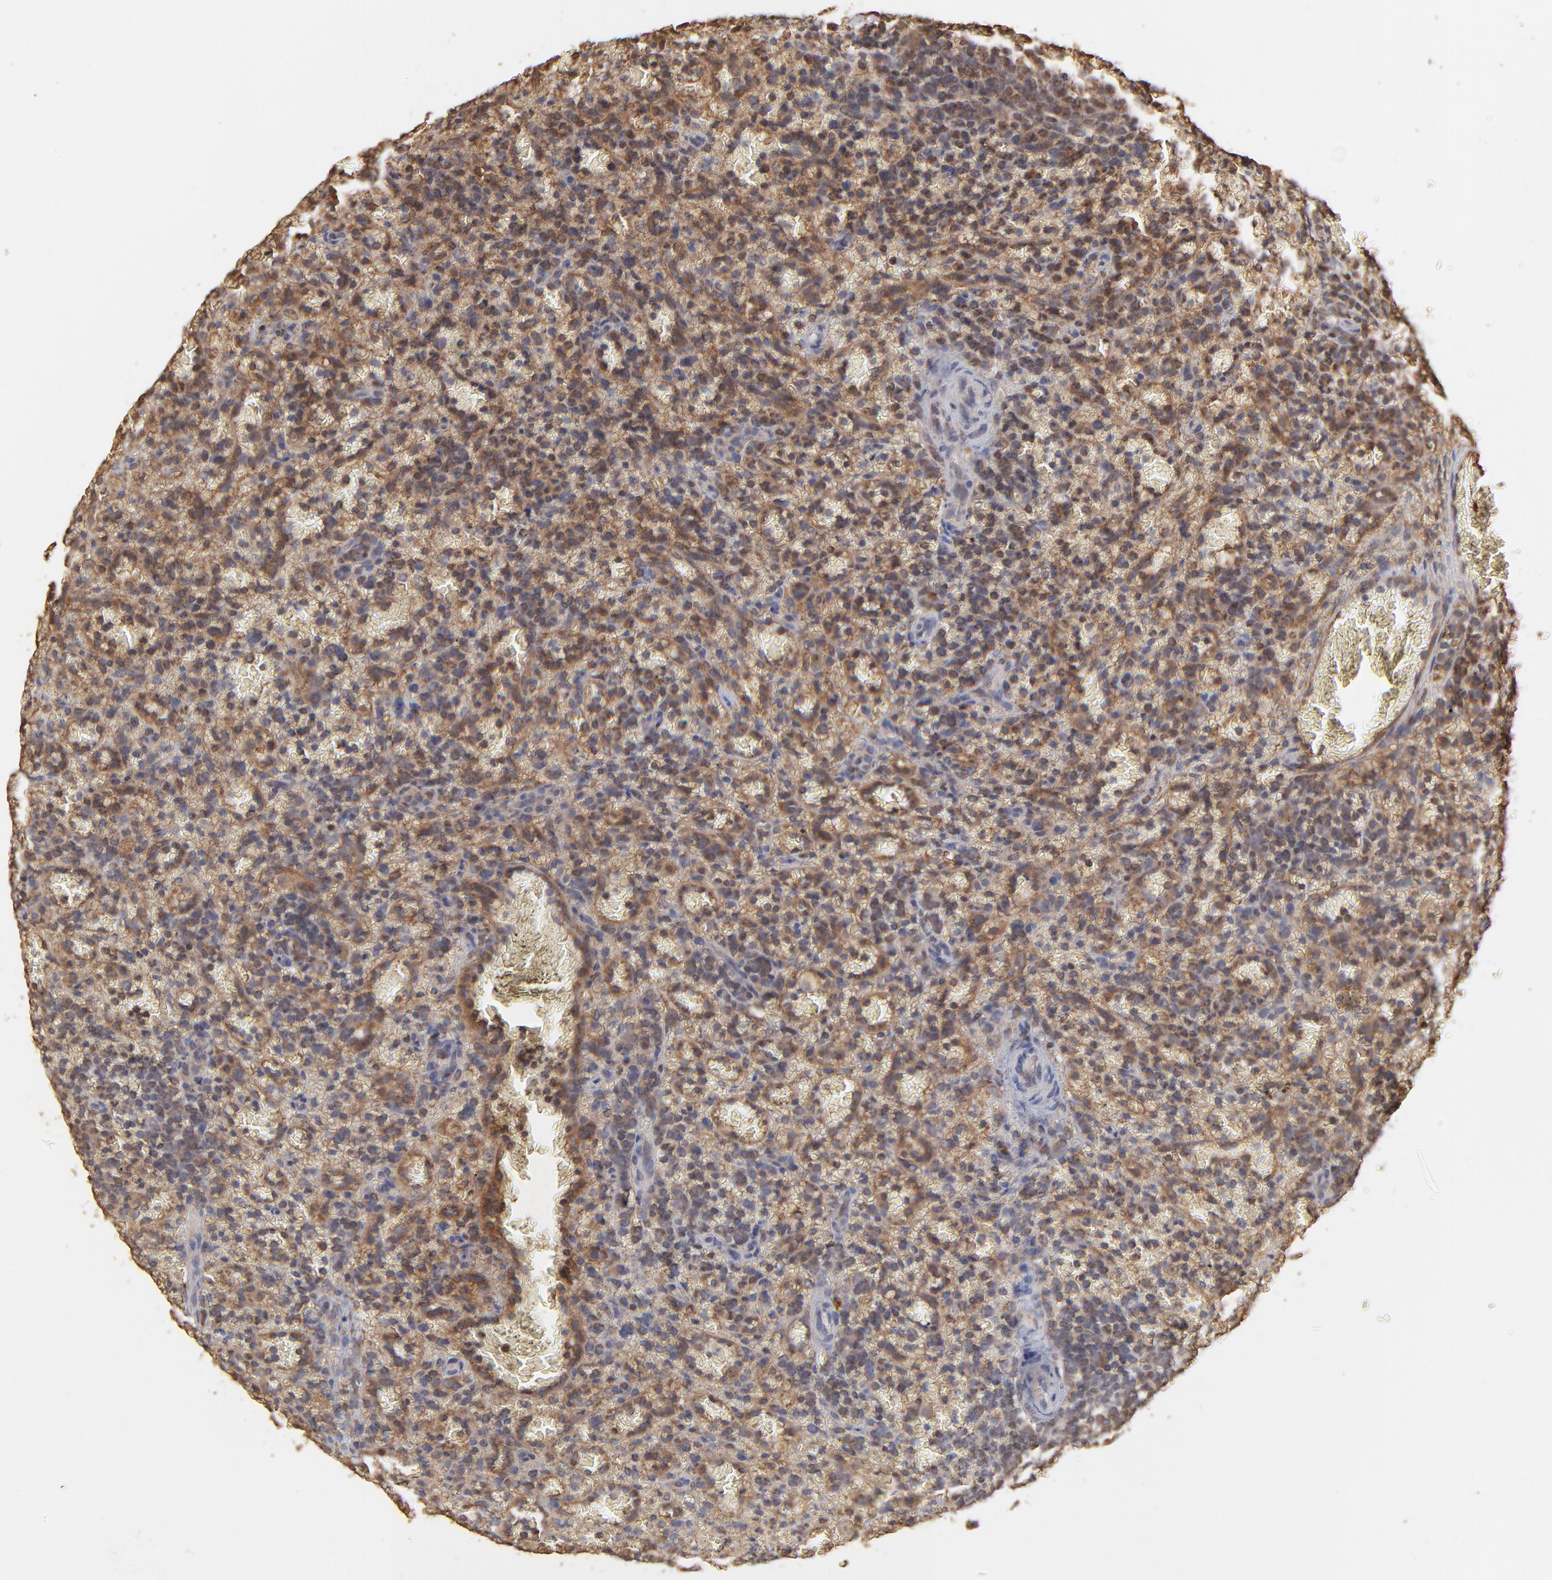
{"staining": {"intensity": "moderate", "quantity": ">75%", "location": "cytoplasmic/membranous"}, "tissue": "lymphoma", "cell_type": "Tumor cells", "image_type": "cancer", "snomed": [{"axis": "morphology", "description": "Malignant lymphoma, non-Hodgkin's type, Low grade"}, {"axis": "topography", "description": "Spleen"}], "caption": "Malignant lymphoma, non-Hodgkin's type (low-grade) tissue reveals moderate cytoplasmic/membranous expression in approximately >75% of tumor cells The staining is performed using DAB (3,3'-diaminobenzidine) brown chromogen to label protein expression. The nuclei are counter-stained blue using hematoxylin.", "gene": "STON2", "patient": {"sex": "female", "age": 64}}